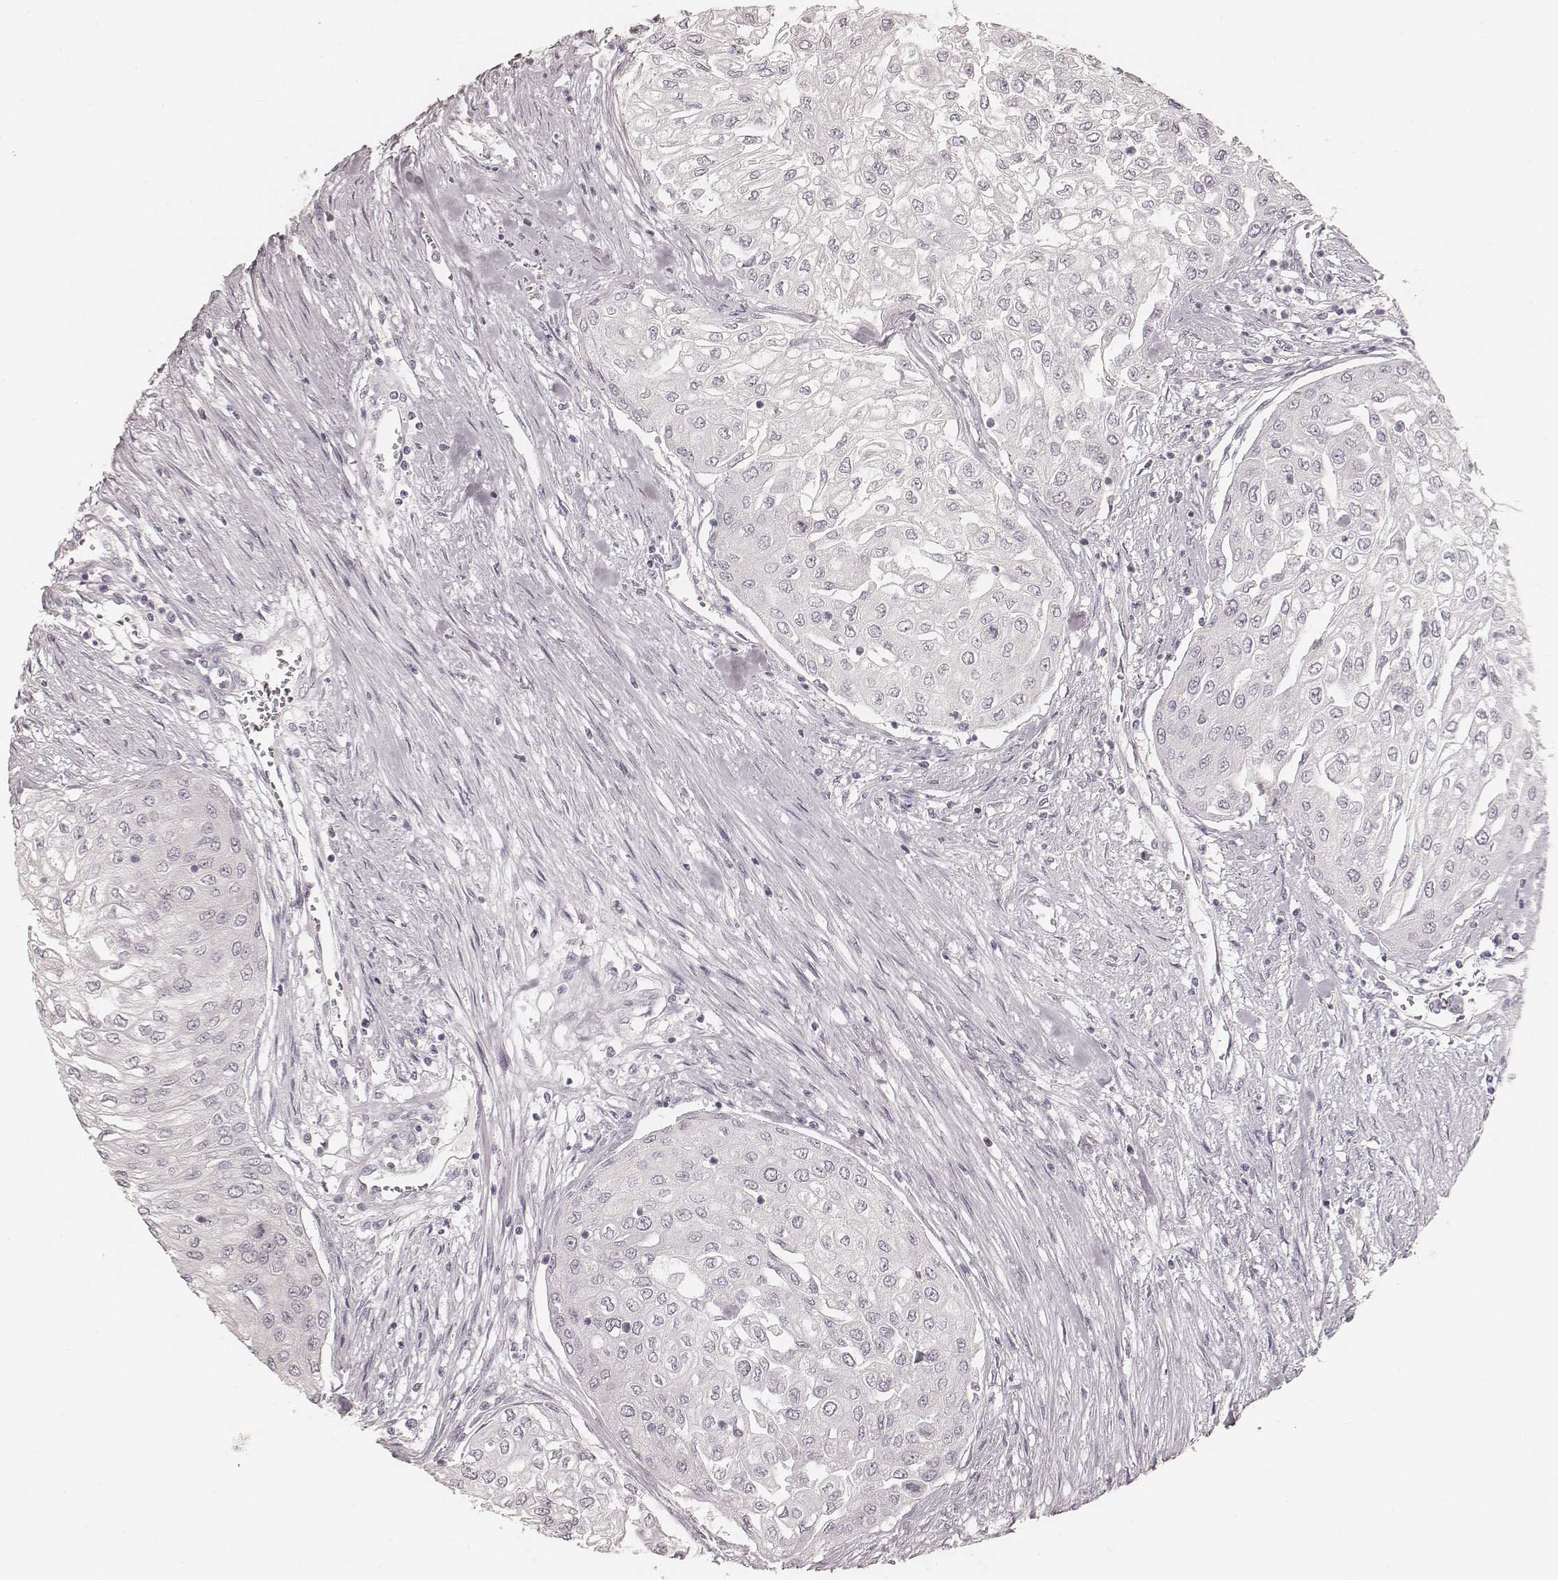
{"staining": {"intensity": "negative", "quantity": "none", "location": "none"}, "tissue": "urothelial cancer", "cell_type": "Tumor cells", "image_type": "cancer", "snomed": [{"axis": "morphology", "description": "Urothelial carcinoma, High grade"}, {"axis": "topography", "description": "Urinary bladder"}], "caption": "DAB (3,3'-diaminobenzidine) immunohistochemical staining of urothelial cancer demonstrates no significant positivity in tumor cells.", "gene": "KRT26", "patient": {"sex": "male", "age": 62}}